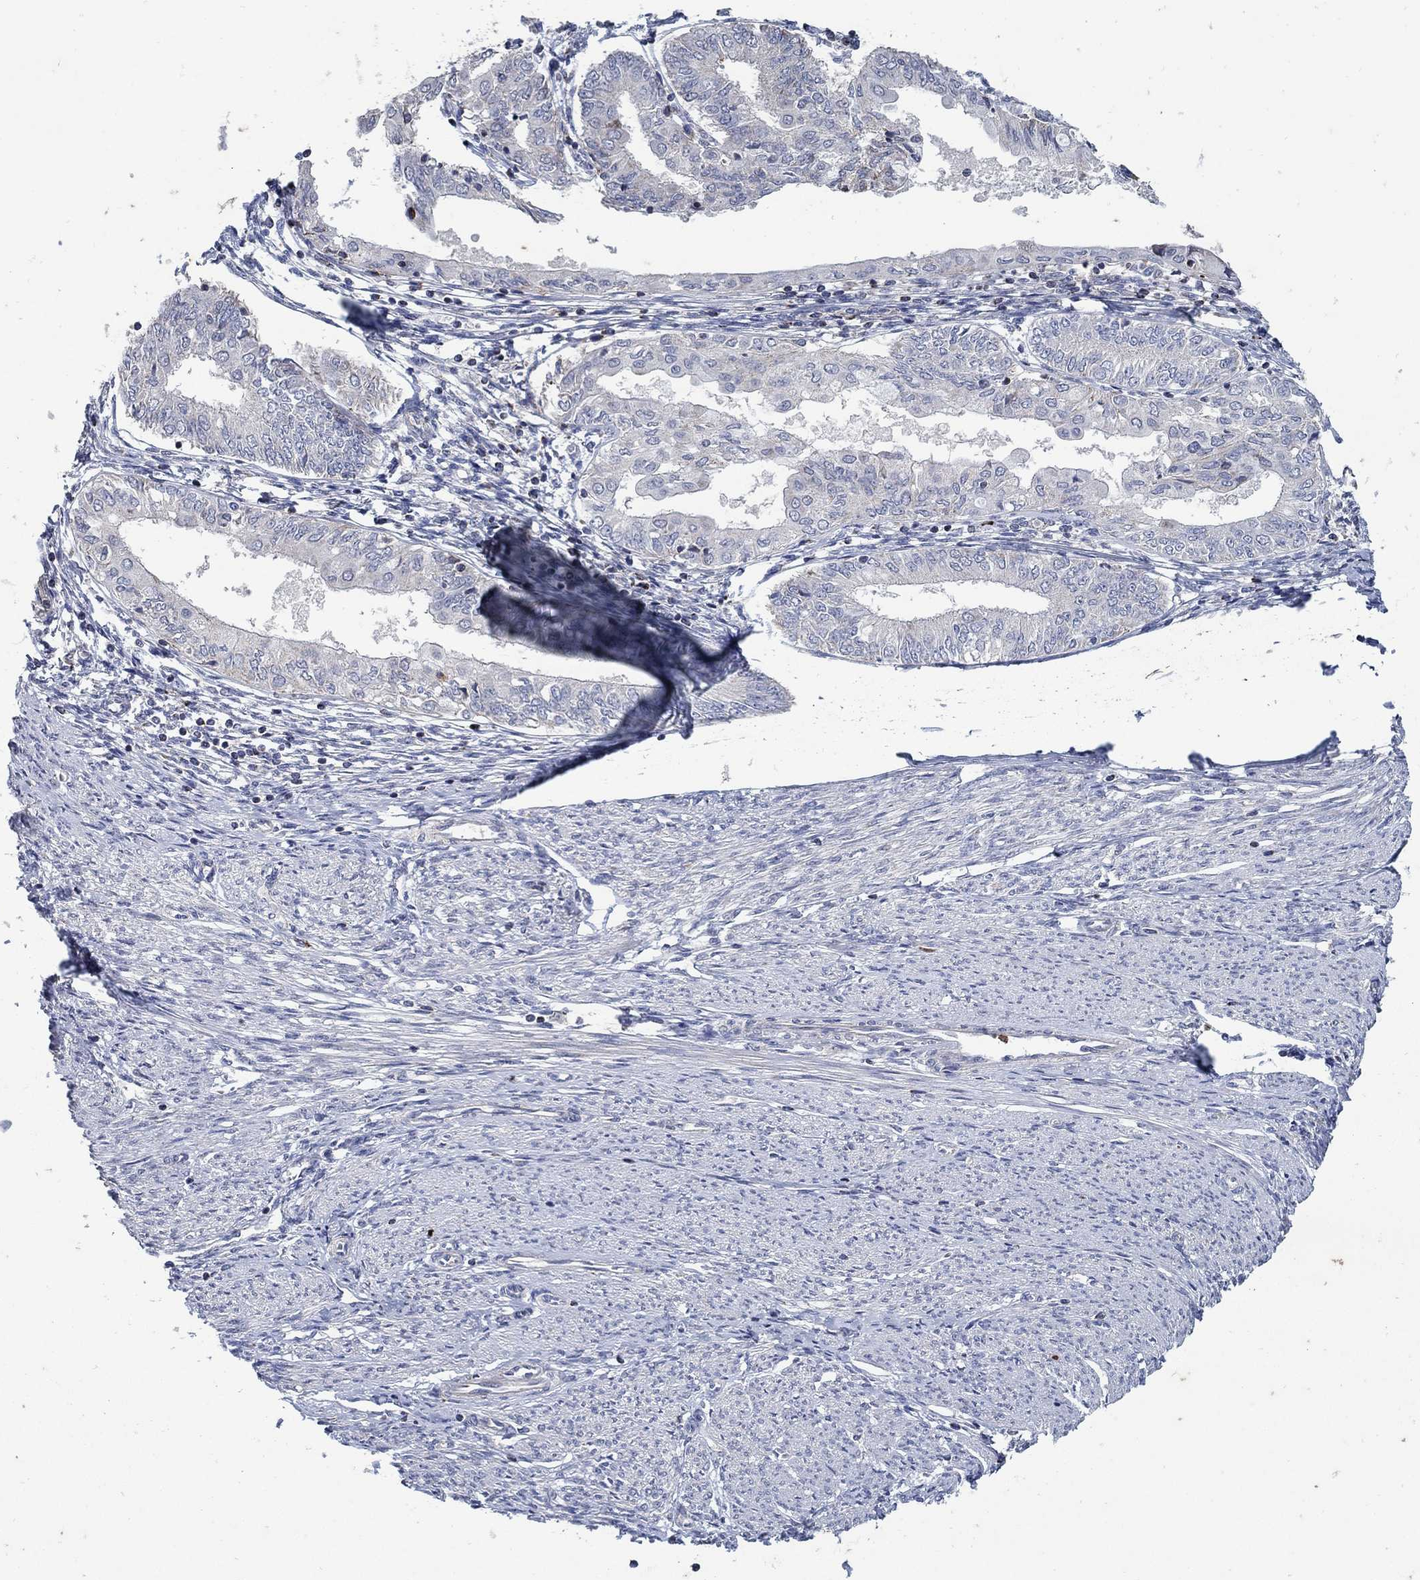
{"staining": {"intensity": "negative", "quantity": "none", "location": "none"}, "tissue": "endometrial cancer", "cell_type": "Tumor cells", "image_type": "cancer", "snomed": [{"axis": "morphology", "description": "Adenocarcinoma, NOS"}, {"axis": "topography", "description": "Endometrium"}], "caption": "Immunohistochemistry (IHC) of human endometrial cancer exhibits no staining in tumor cells.", "gene": "HMX2", "patient": {"sex": "female", "age": 68}}